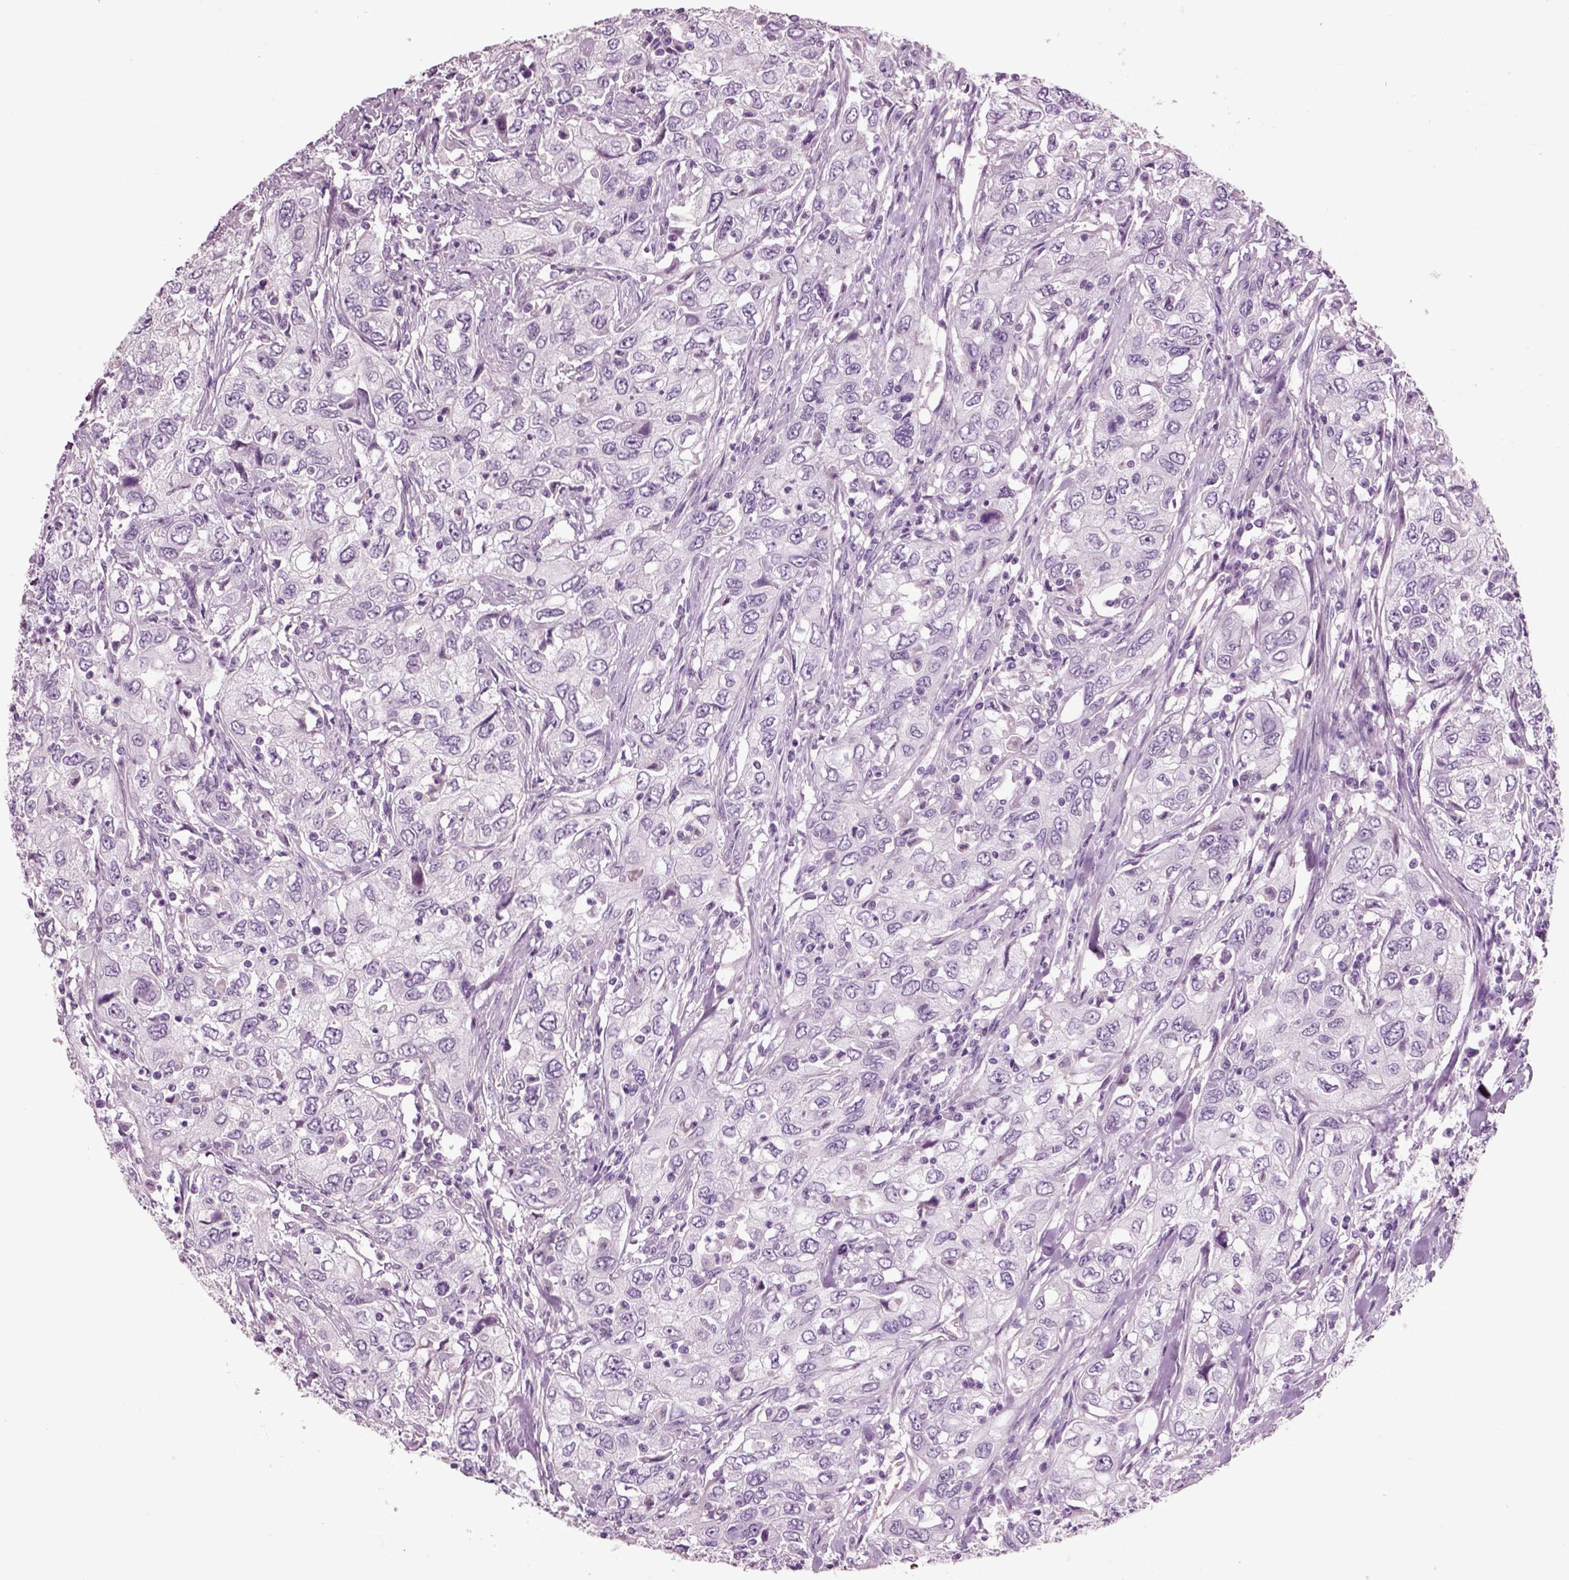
{"staining": {"intensity": "negative", "quantity": "none", "location": "none"}, "tissue": "urothelial cancer", "cell_type": "Tumor cells", "image_type": "cancer", "snomed": [{"axis": "morphology", "description": "Urothelial carcinoma, High grade"}, {"axis": "topography", "description": "Urinary bladder"}], "caption": "Immunohistochemical staining of human urothelial carcinoma (high-grade) displays no significant staining in tumor cells.", "gene": "CHGB", "patient": {"sex": "male", "age": 76}}